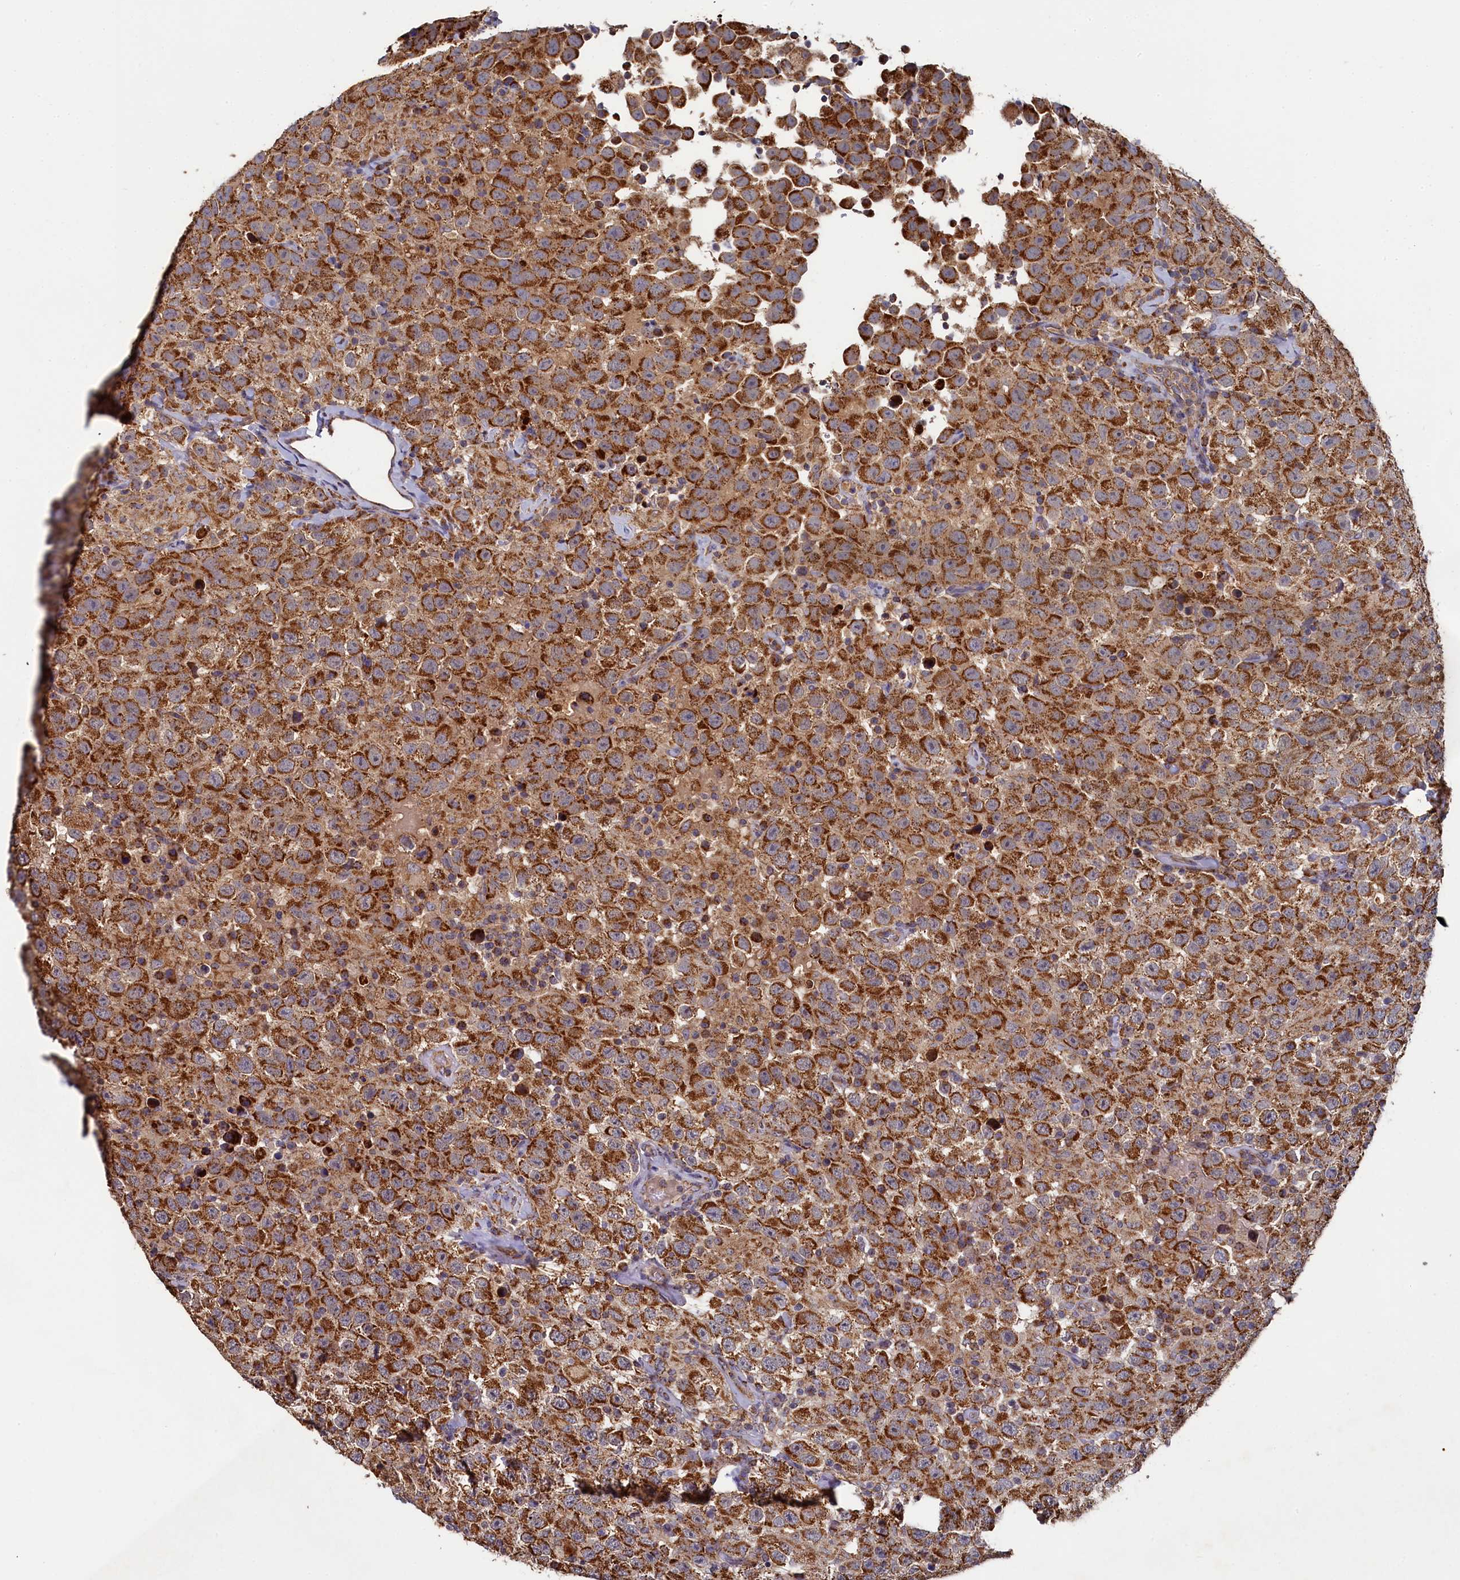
{"staining": {"intensity": "strong", "quantity": ">75%", "location": "cytoplasmic/membranous"}, "tissue": "testis cancer", "cell_type": "Tumor cells", "image_type": "cancer", "snomed": [{"axis": "morphology", "description": "Seminoma, NOS"}, {"axis": "topography", "description": "Testis"}], "caption": "Immunohistochemical staining of human testis cancer (seminoma) shows high levels of strong cytoplasmic/membranous protein expression in about >75% of tumor cells.", "gene": "HAUS2", "patient": {"sex": "male", "age": 41}}